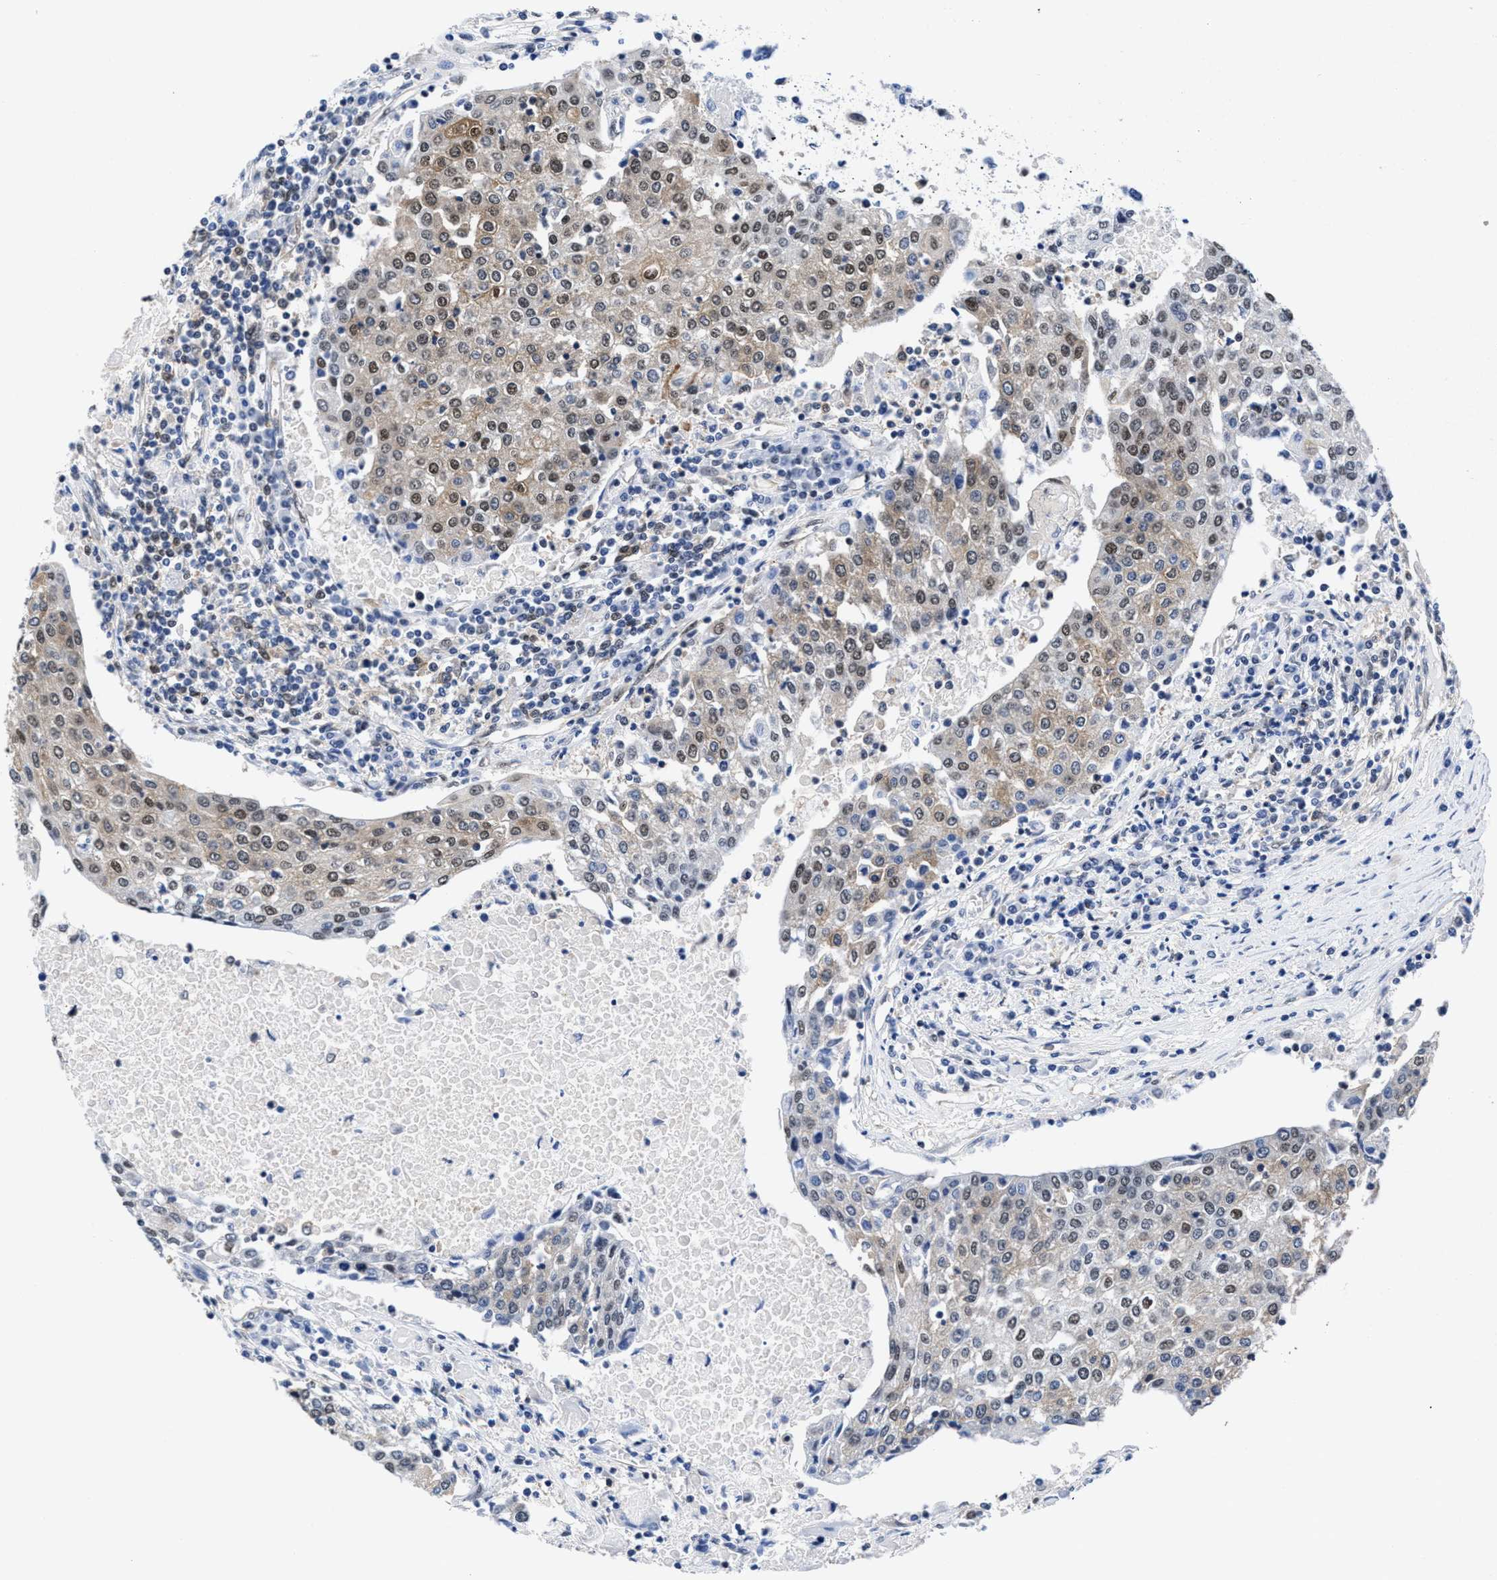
{"staining": {"intensity": "weak", "quantity": ">75%", "location": "cytoplasmic/membranous,nuclear"}, "tissue": "urothelial cancer", "cell_type": "Tumor cells", "image_type": "cancer", "snomed": [{"axis": "morphology", "description": "Urothelial carcinoma, High grade"}, {"axis": "topography", "description": "Urinary bladder"}], "caption": "Brown immunohistochemical staining in human urothelial cancer exhibits weak cytoplasmic/membranous and nuclear expression in approximately >75% of tumor cells.", "gene": "ACLY", "patient": {"sex": "female", "age": 85}}